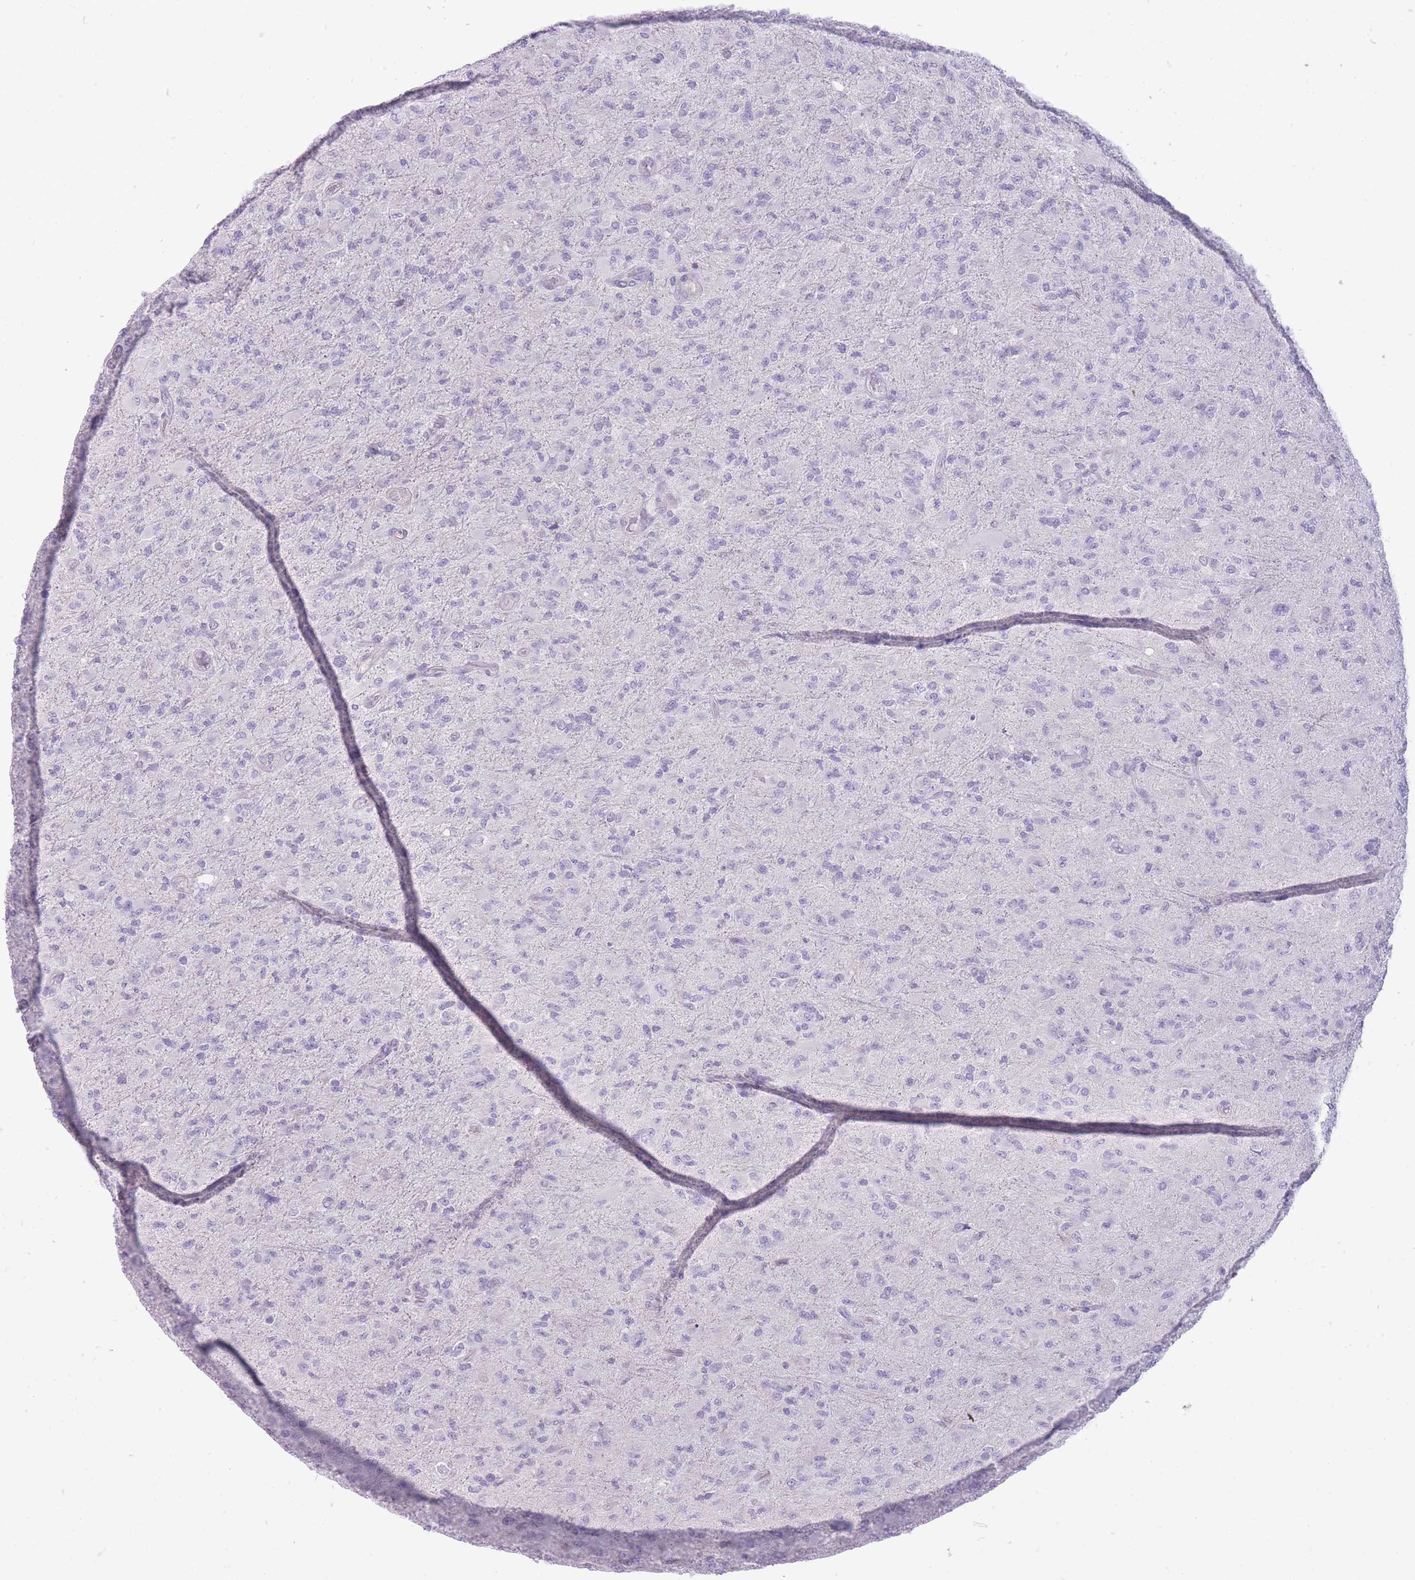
{"staining": {"intensity": "negative", "quantity": "none", "location": "none"}, "tissue": "glioma", "cell_type": "Tumor cells", "image_type": "cancer", "snomed": [{"axis": "morphology", "description": "Glioma, malignant, Low grade"}, {"axis": "topography", "description": "Brain"}], "caption": "Immunohistochemical staining of malignant low-grade glioma reveals no significant expression in tumor cells.", "gene": "ERICH4", "patient": {"sex": "male", "age": 65}}